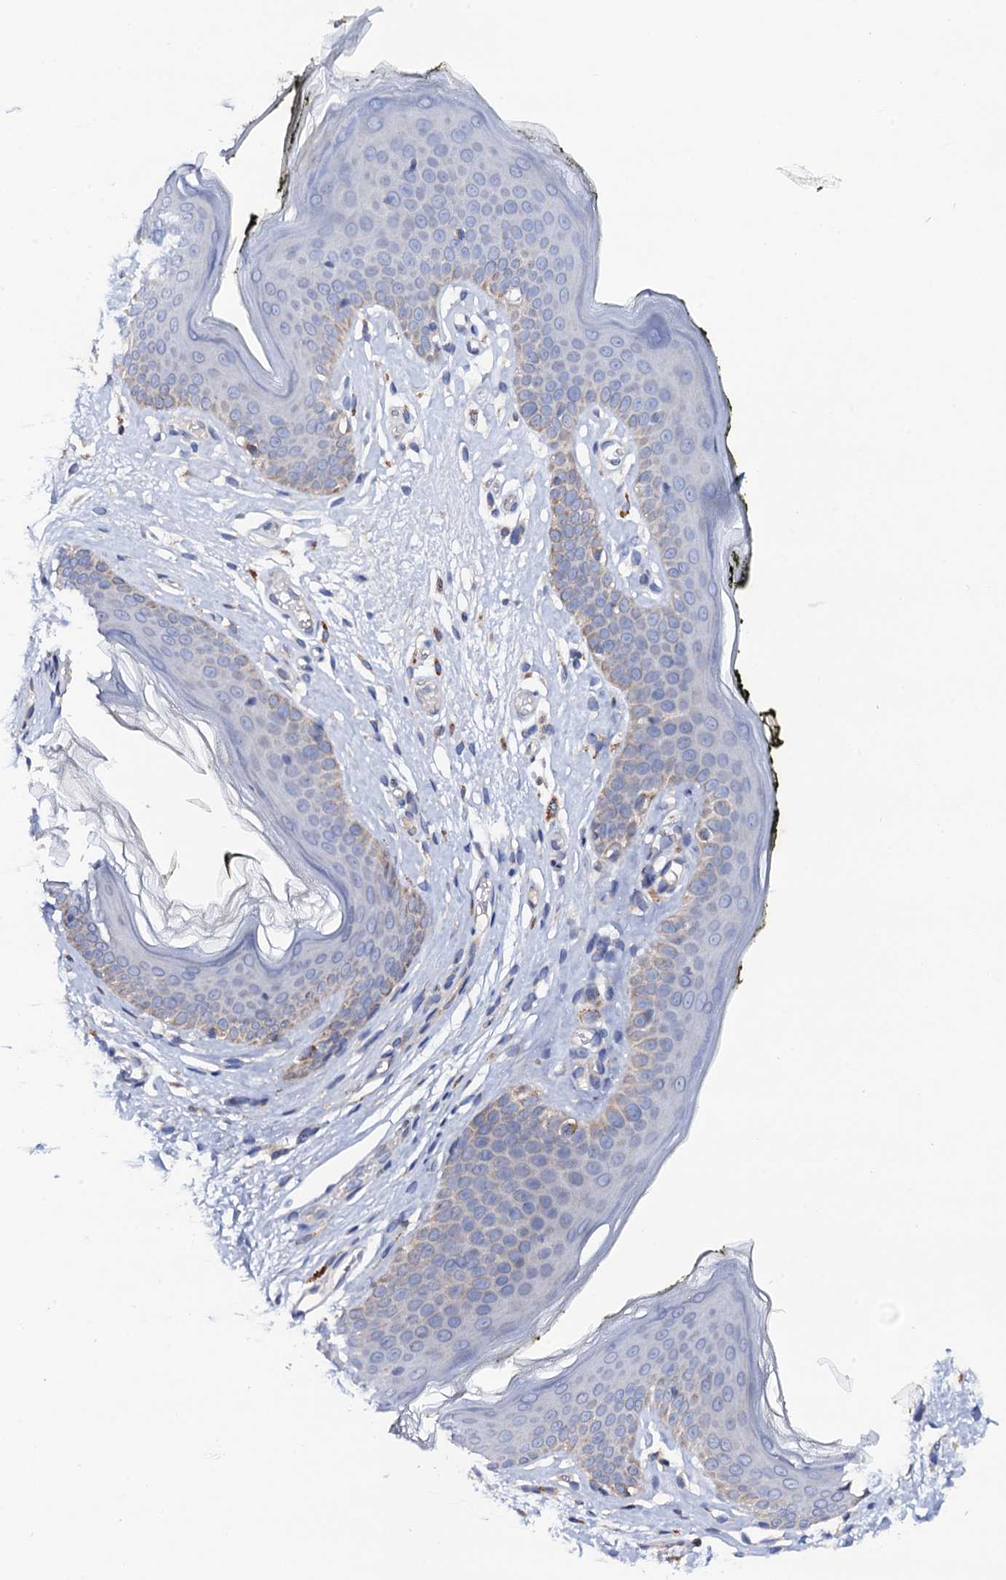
{"staining": {"intensity": "moderate", "quantity": "<25%", "location": "cytoplasmic/membranous"}, "tissue": "skin", "cell_type": "Epidermal cells", "image_type": "normal", "snomed": [{"axis": "morphology", "description": "Normal tissue, NOS"}, {"axis": "morphology", "description": "Inflammation, NOS"}, {"axis": "topography", "description": "Vulva"}], "caption": "Immunohistochemical staining of unremarkable human skin reveals <25% levels of moderate cytoplasmic/membranous protein expression in about <25% of epidermal cells.", "gene": "MRPL48", "patient": {"sex": "female", "age": 84}}